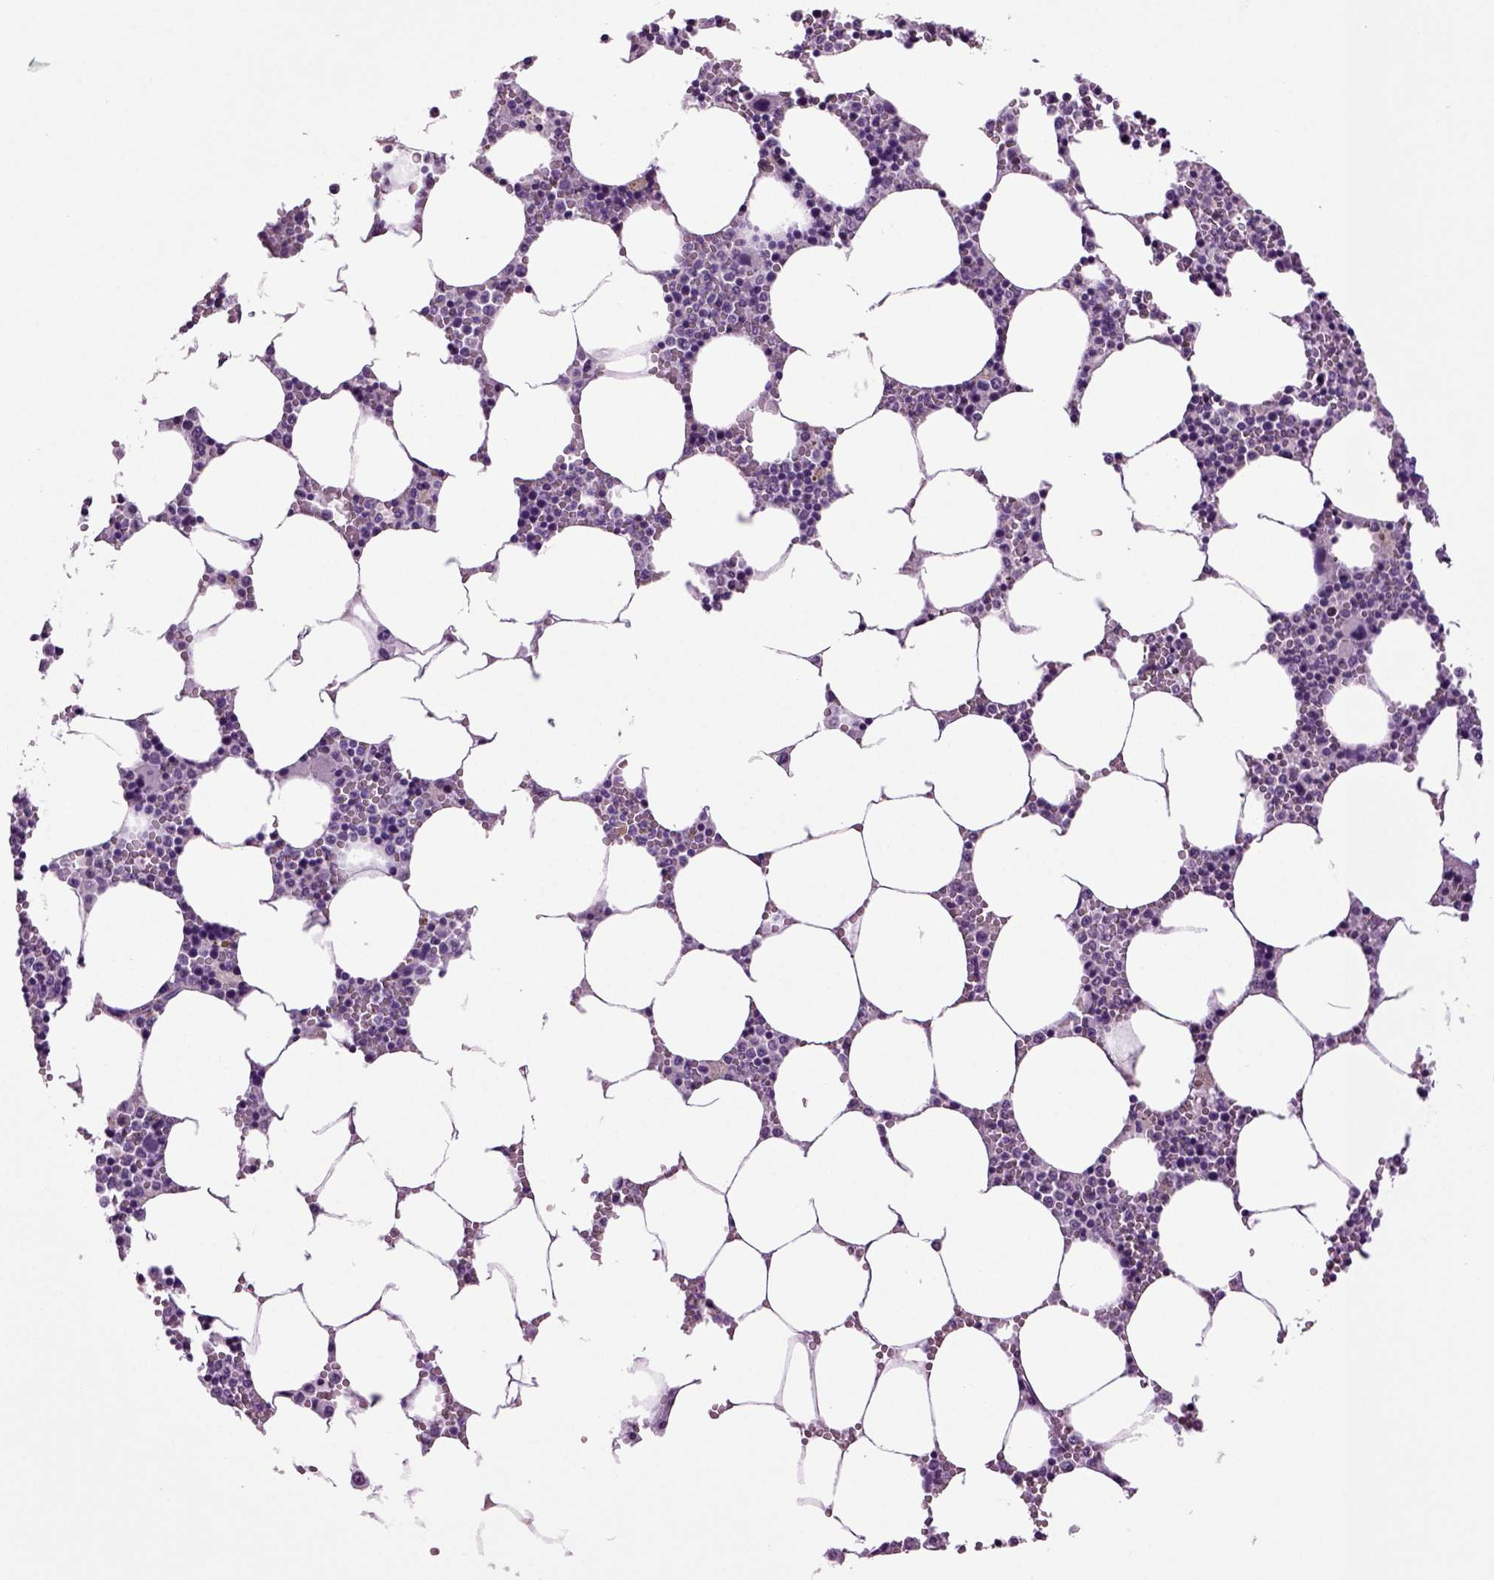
{"staining": {"intensity": "moderate", "quantity": "<25%", "location": "cytoplasmic/membranous"}, "tissue": "bone marrow", "cell_type": "Hematopoietic cells", "image_type": "normal", "snomed": [{"axis": "morphology", "description": "Normal tissue, NOS"}, {"axis": "topography", "description": "Bone marrow"}], "caption": "Immunohistochemistry (IHC) of normal bone marrow displays low levels of moderate cytoplasmic/membranous staining in approximately <25% of hematopoietic cells.", "gene": "SLC17A6", "patient": {"sex": "female", "age": 64}}